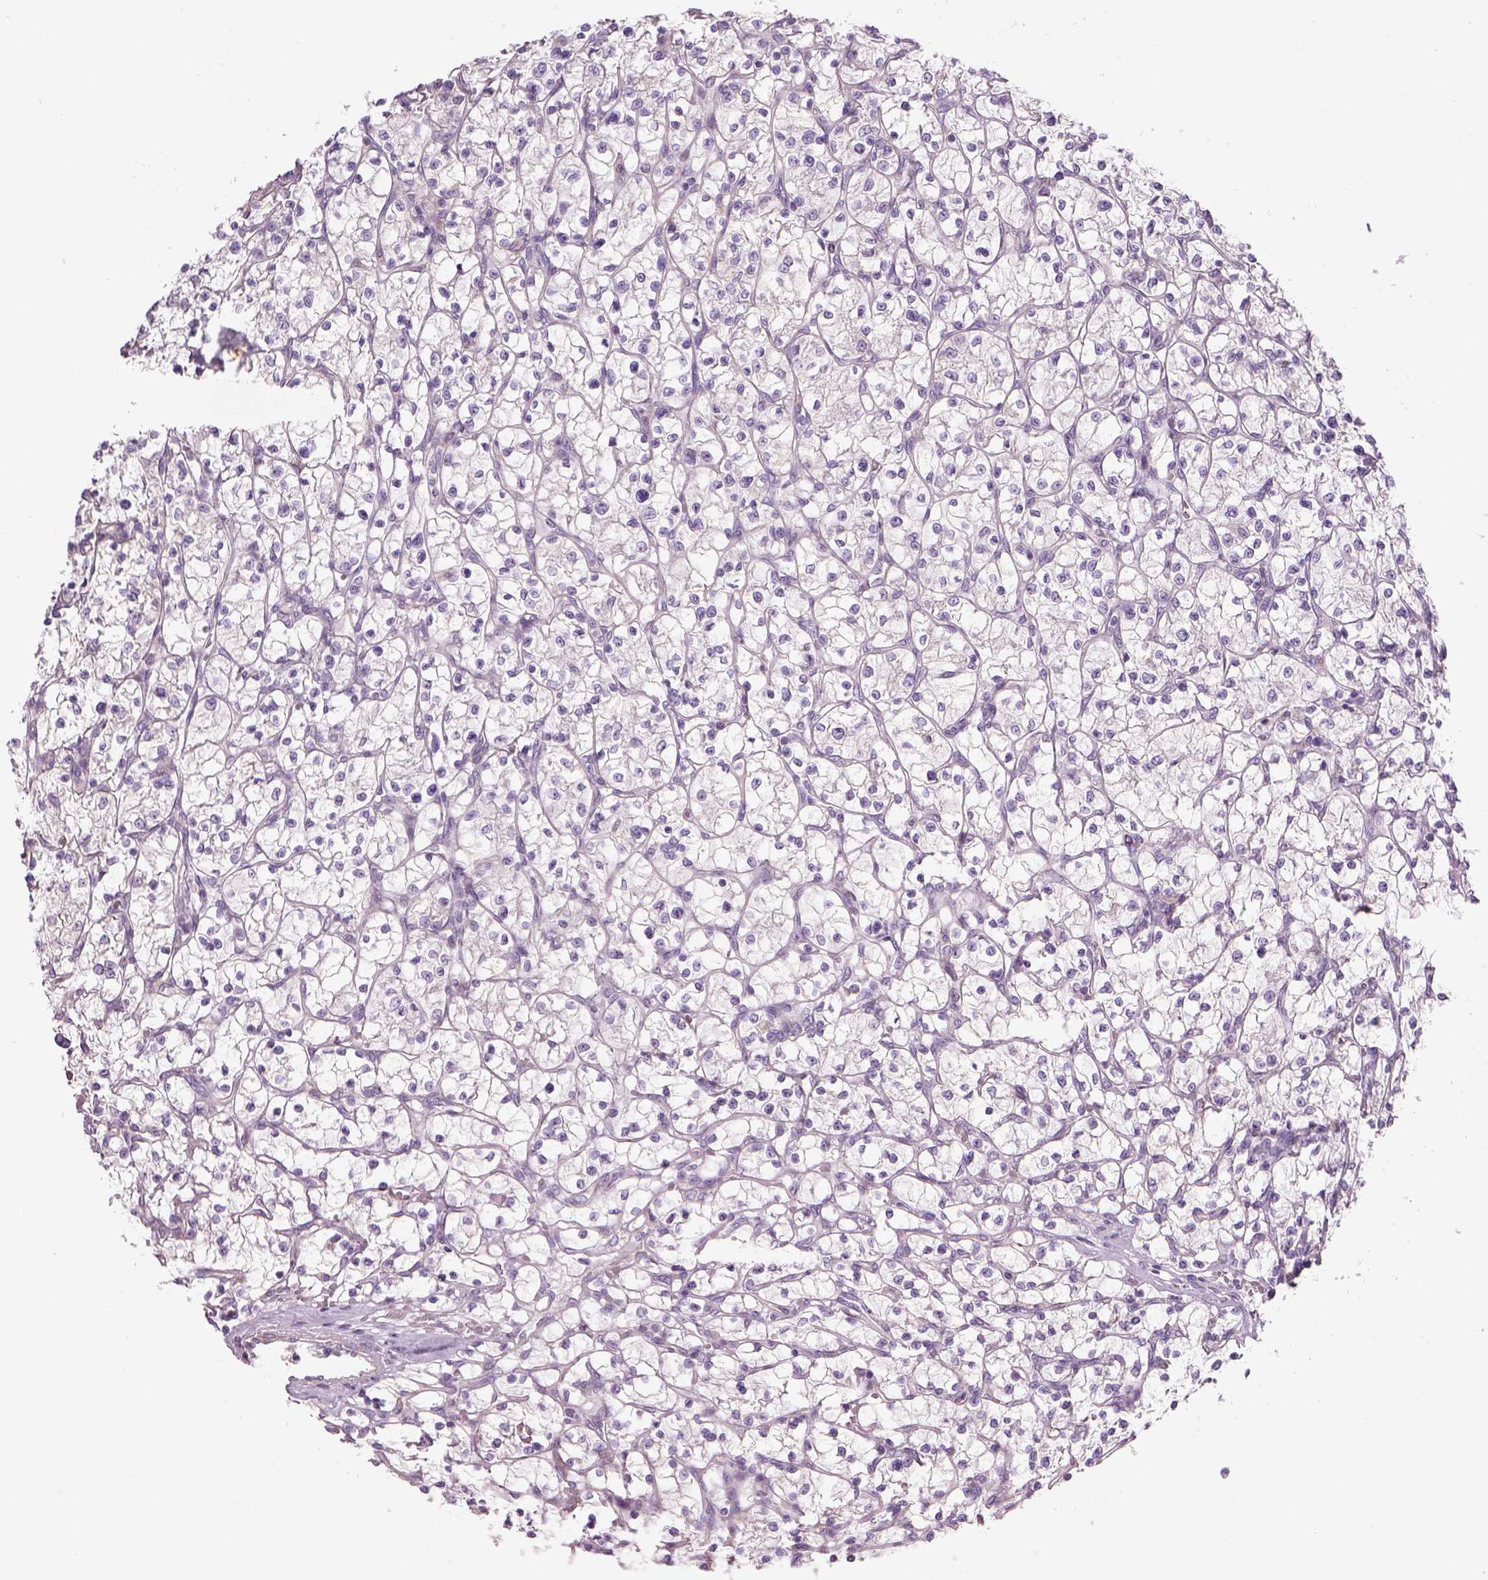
{"staining": {"intensity": "negative", "quantity": "none", "location": "none"}, "tissue": "renal cancer", "cell_type": "Tumor cells", "image_type": "cancer", "snomed": [{"axis": "morphology", "description": "Adenocarcinoma, NOS"}, {"axis": "topography", "description": "Kidney"}], "caption": "Protein analysis of renal cancer (adenocarcinoma) shows no significant expression in tumor cells.", "gene": "IFT52", "patient": {"sex": "female", "age": 64}}